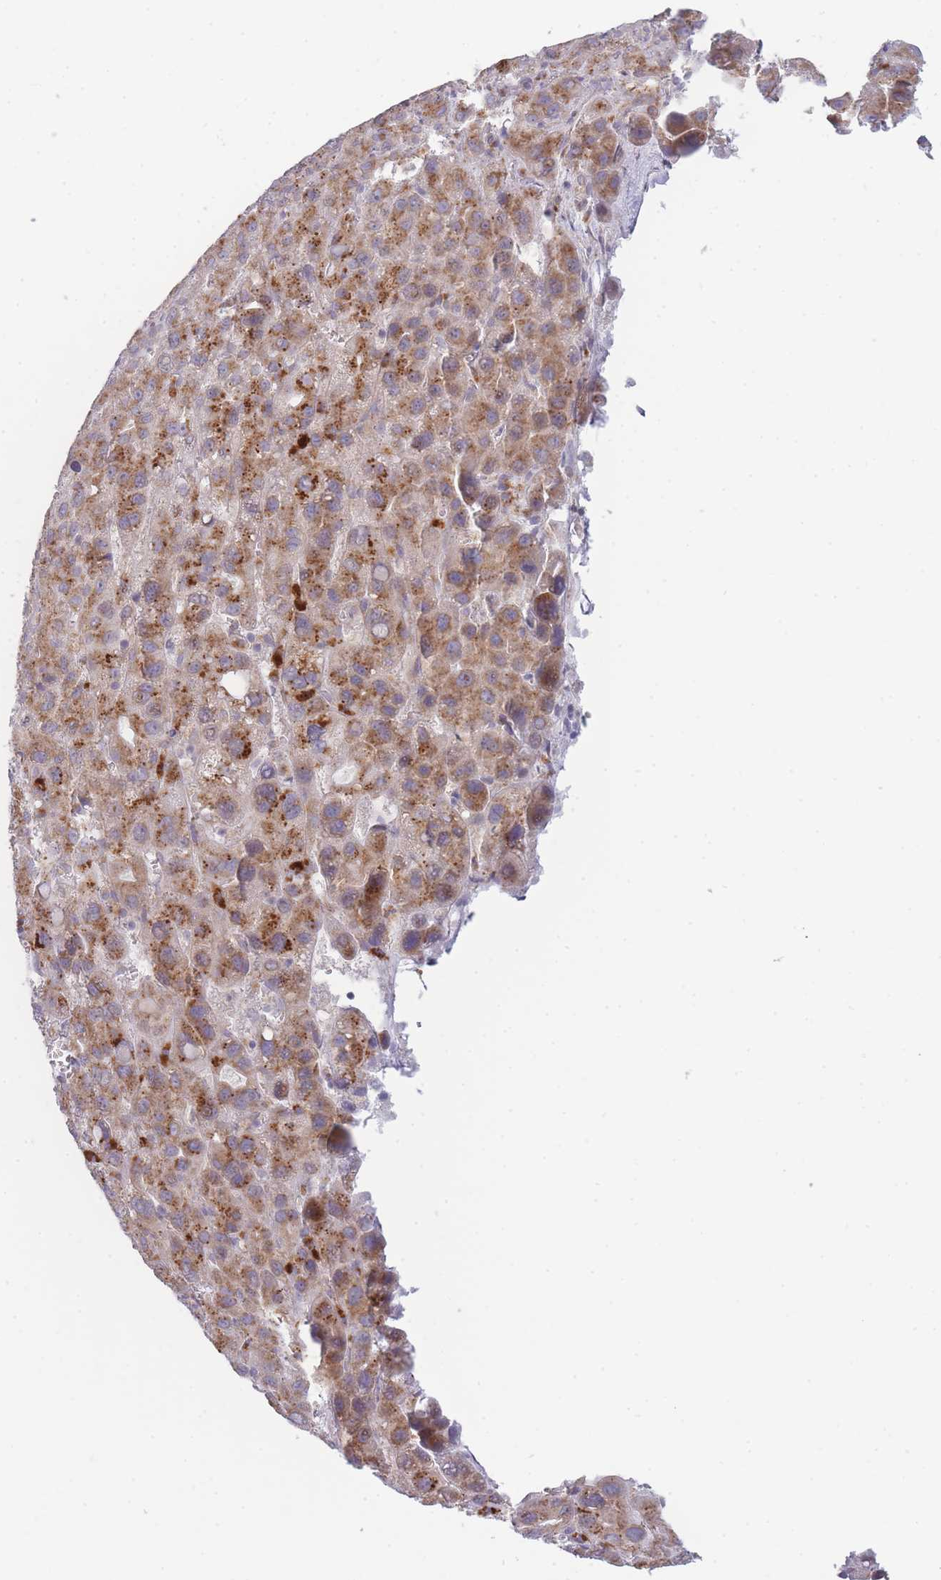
{"staining": {"intensity": "moderate", "quantity": ">75%", "location": "cytoplasmic/membranous"}, "tissue": "liver cancer", "cell_type": "Tumor cells", "image_type": "cancer", "snomed": [{"axis": "morphology", "description": "Carcinoma, Hepatocellular, NOS"}, {"axis": "topography", "description": "Liver"}], "caption": "DAB (3,3'-diaminobenzidine) immunohistochemical staining of human hepatocellular carcinoma (liver) displays moderate cytoplasmic/membranous protein positivity in approximately >75% of tumor cells. The staining was performed using DAB (3,3'-diaminobenzidine), with brown indicating positive protein expression. Nuclei are stained blue with hematoxylin.", "gene": "OR5L2", "patient": {"sex": "male", "age": 55}}